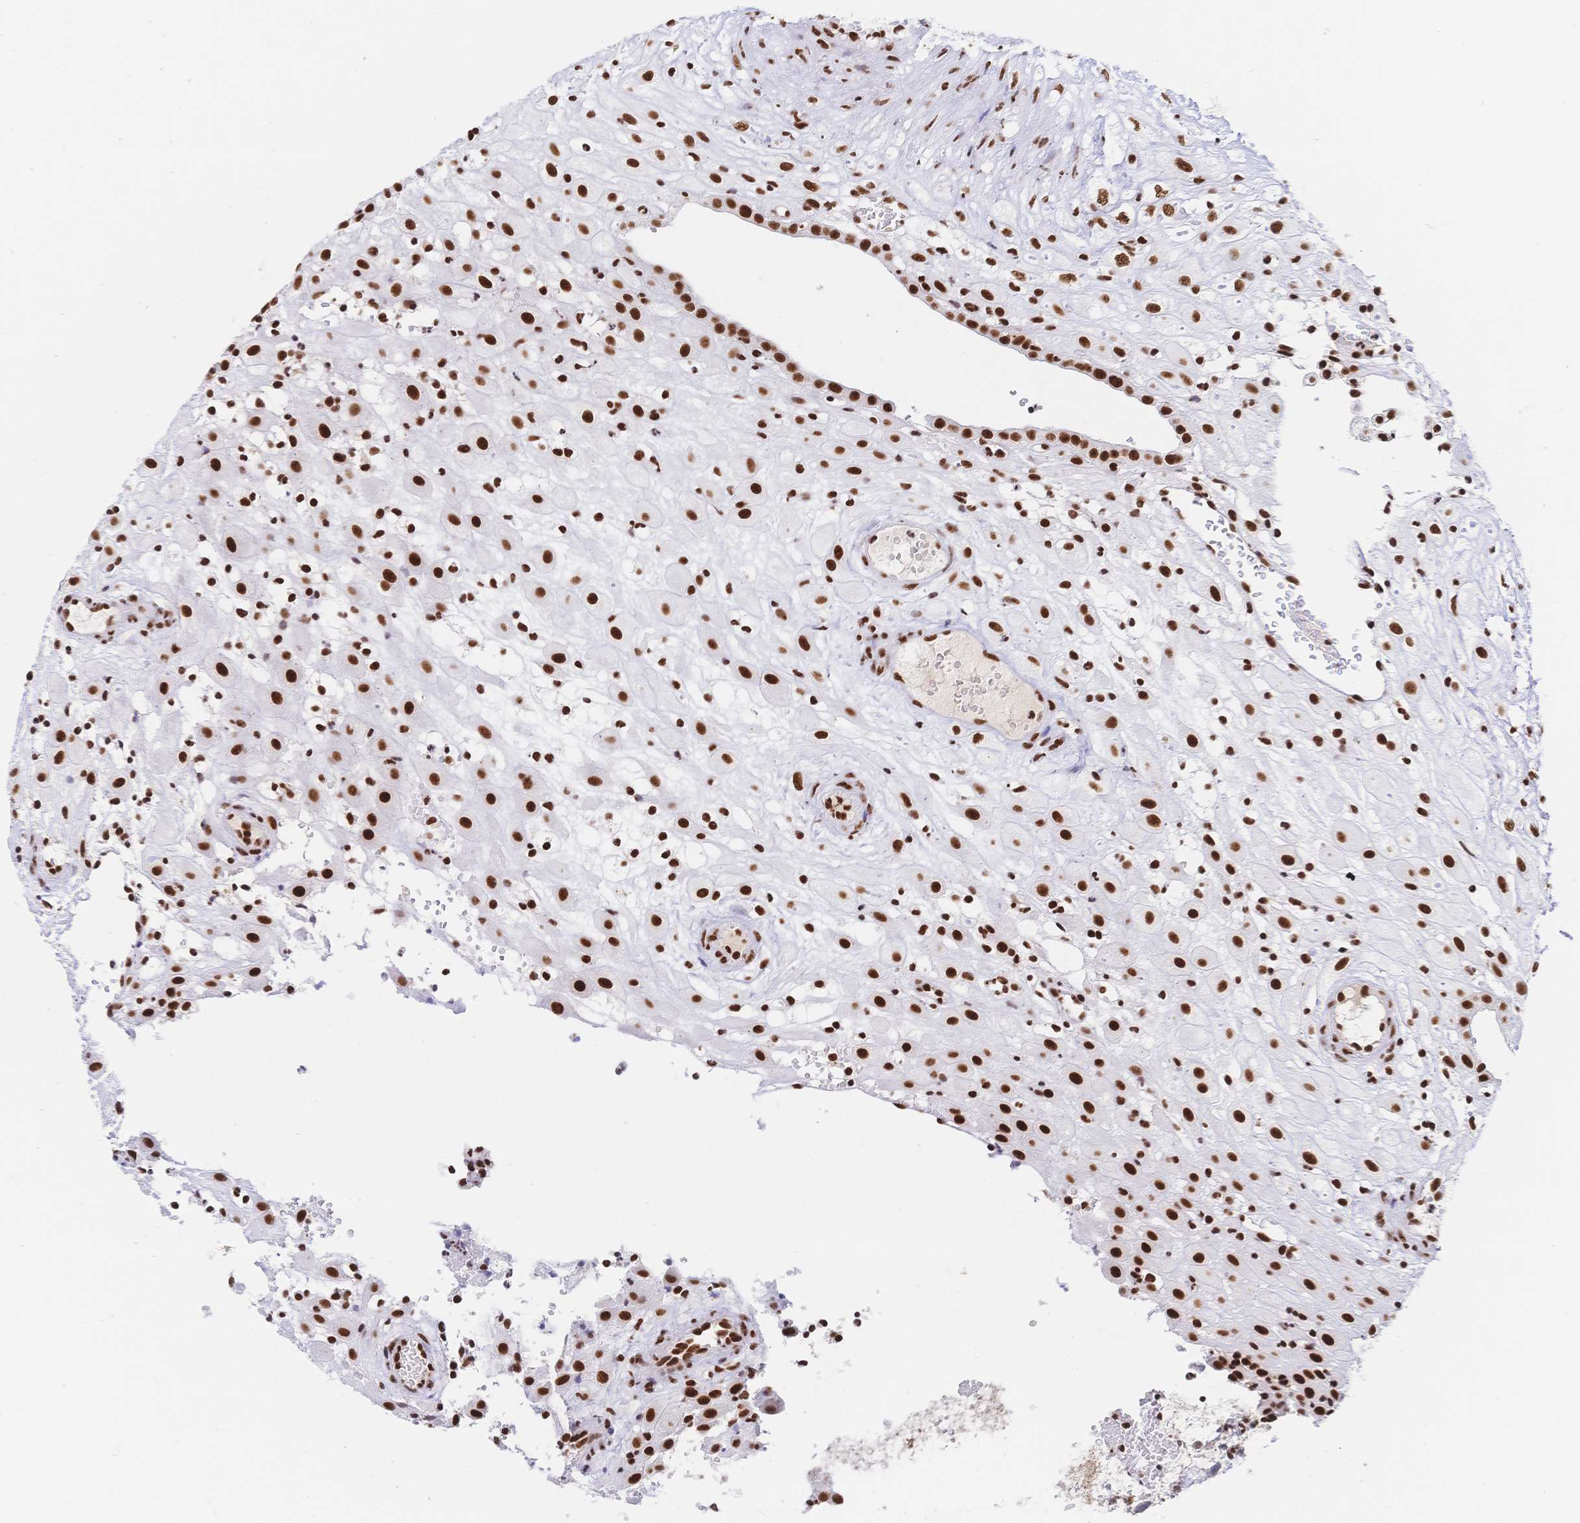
{"staining": {"intensity": "strong", "quantity": ">75%", "location": "nuclear"}, "tissue": "placenta", "cell_type": "Decidual cells", "image_type": "normal", "snomed": [{"axis": "morphology", "description": "Normal tissue, NOS"}, {"axis": "topography", "description": "Placenta"}], "caption": "A high-resolution image shows immunohistochemistry (IHC) staining of normal placenta, which displays strong nuclear expression in approximately >75% of decidual cells. (Stains: DAB in brown, nuclei in blue, Microscopy: brightfield microscopy at high magnification).", "gene": "SRSF1", "patient": {"sex": "female", "age": 24}}